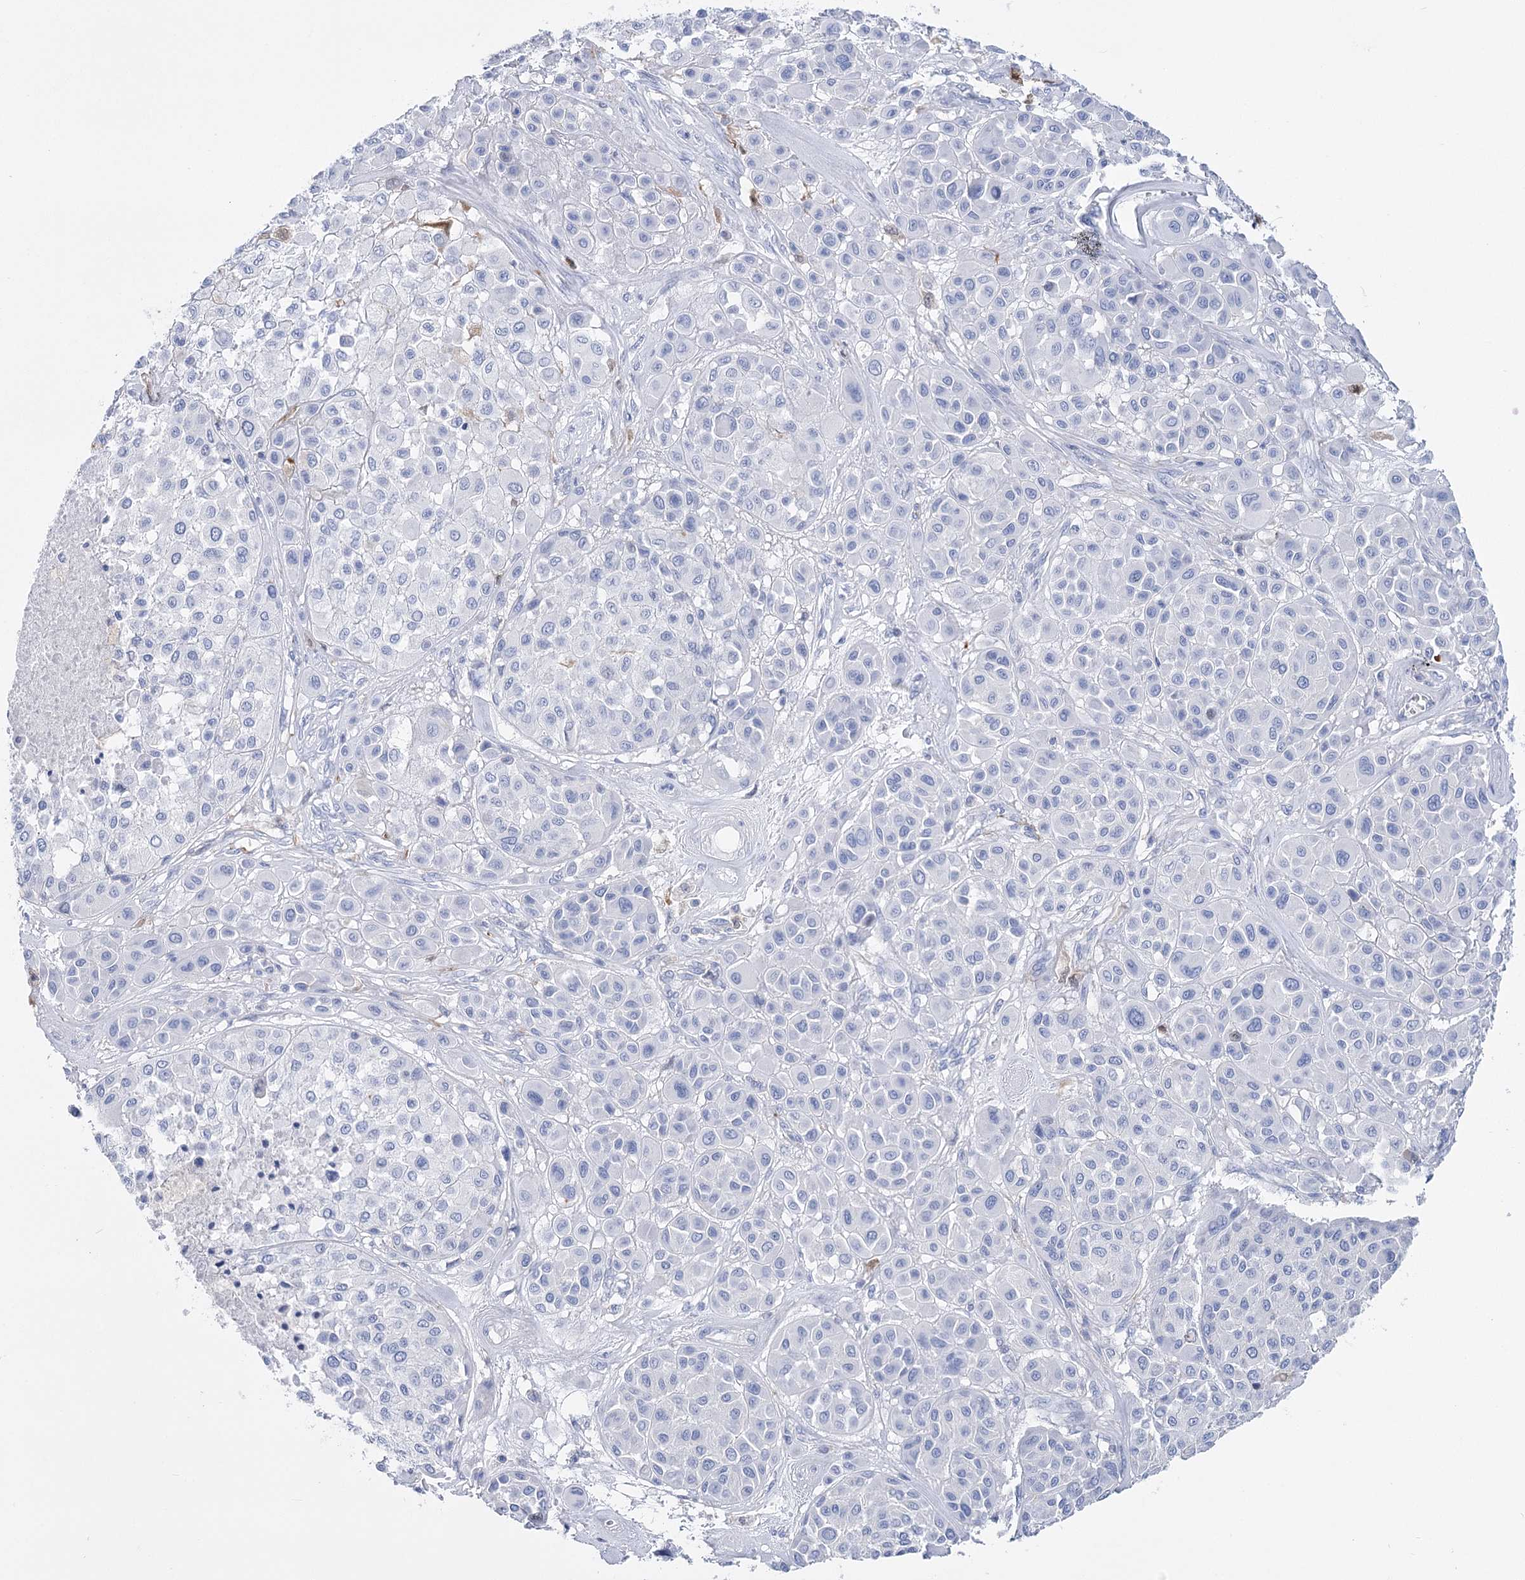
{"staining": {"intensity": "negative", "quantity": "none", "location": "none"}, "tissue": "melanoma", "cell_type": "Tumor cells", "image_type": "cancer", "snomed": [{"axis": "morphology", "description": "Malignant melanoma, Metastatic site"}, {"axis": "topography", "description": "Soft tissue"}], "caption": "This is a micrograph of IHC staining of malignant melanoma (metastatic site), which shows no staining in tumor cells.", "gene": "PCDHA1", "patient": {"sex": "male", "age": 41}}